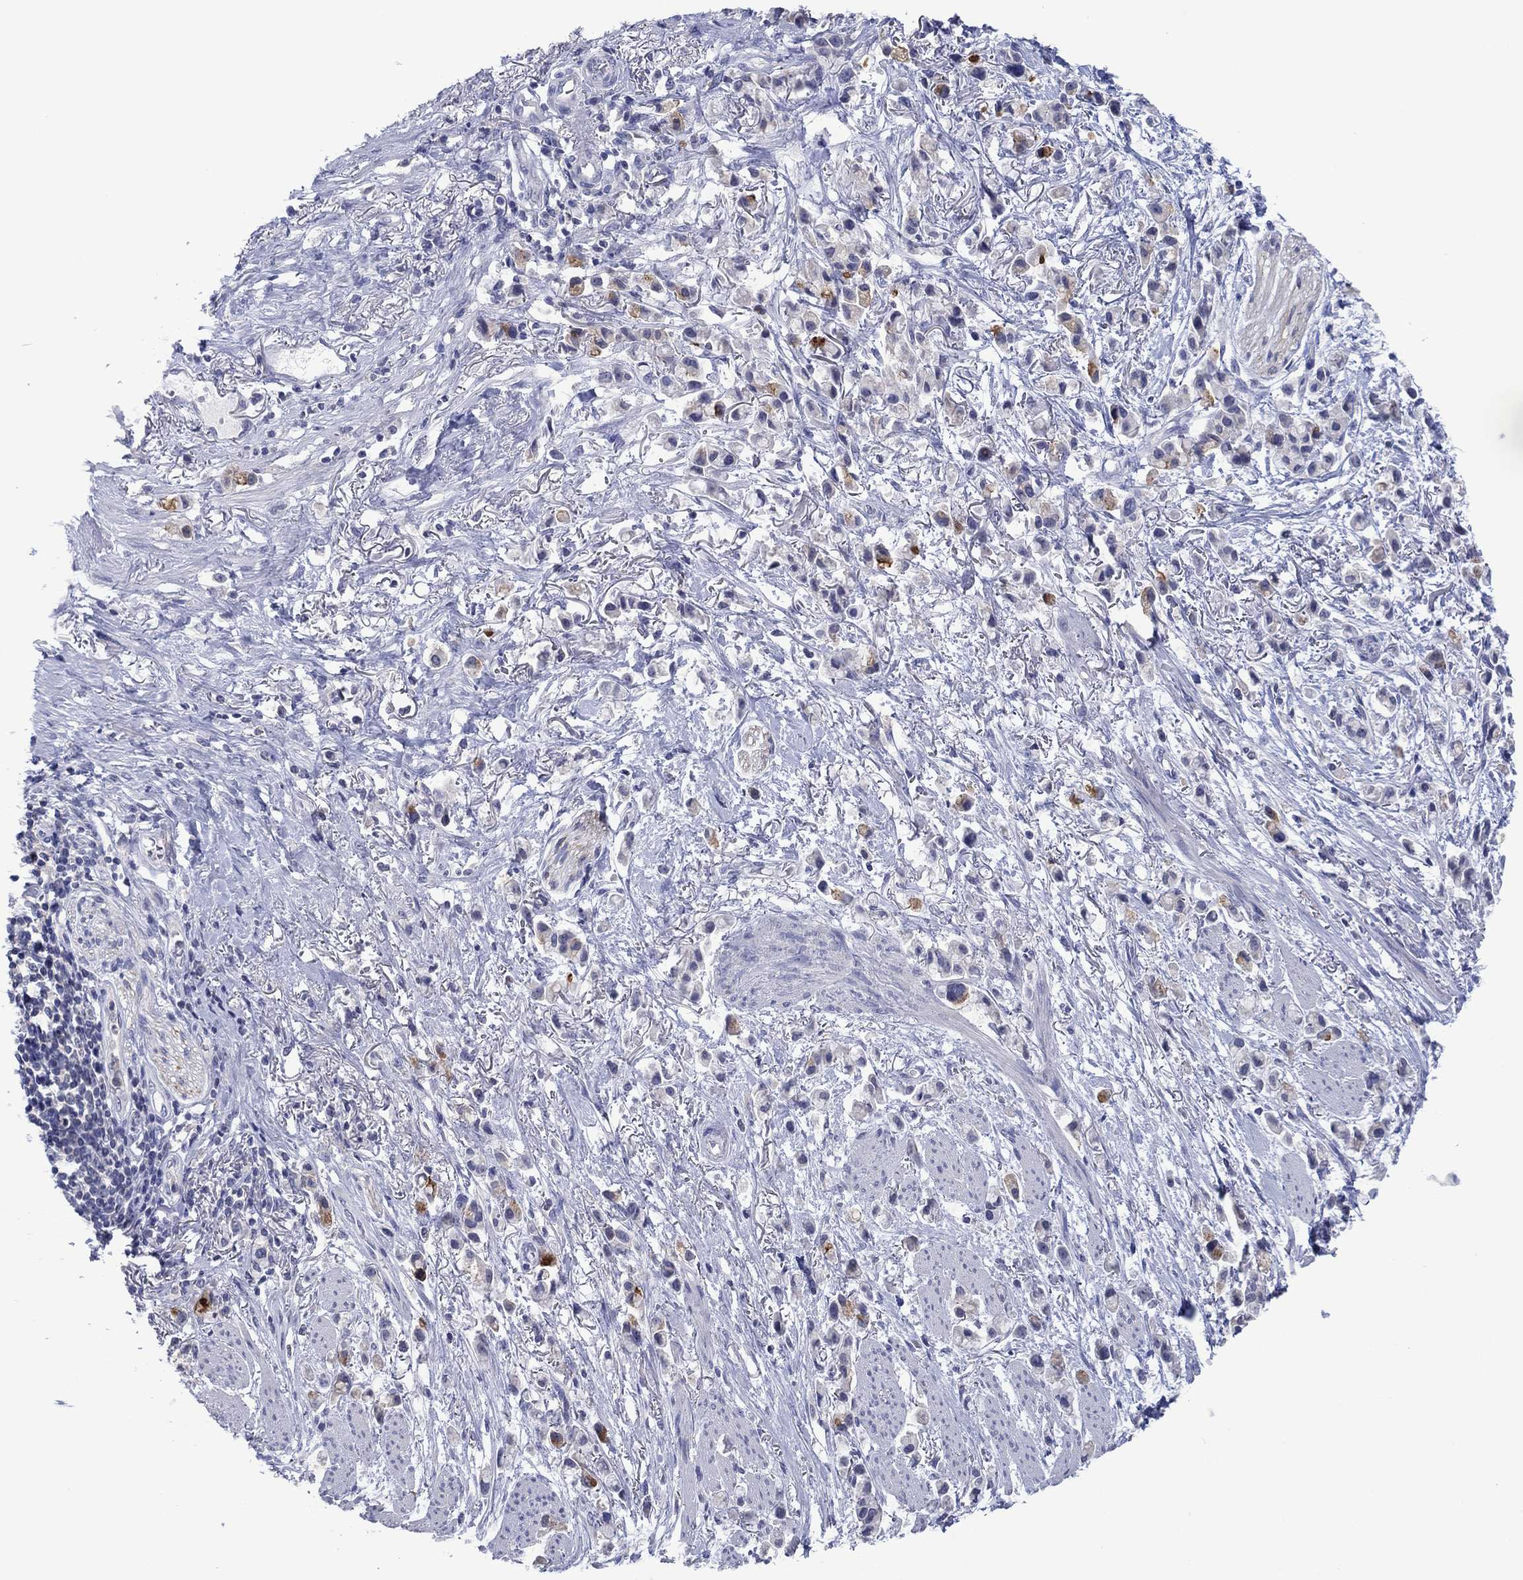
{"staining": {"intensity": "strong", "quantity": "<25%", "location": "cytoplasmic/membranous"}, "tissue": "stomach cancer", "cell_type": "Tumor cells", "image_type": "cancer", "snomed": [{"axis": "morphology", "description": "Adenocarcinoma, NOS"}, {"axis": "topography", "description": "Stomach"}], "caption": "About <25% of tumor cells in human stomach cancer show strong cytoplasmic/membranous protein expression as visualized by brown immunohistochemical staining.", "gene": "FER1L6", "patient": {"sex": "female", "age": 81}}